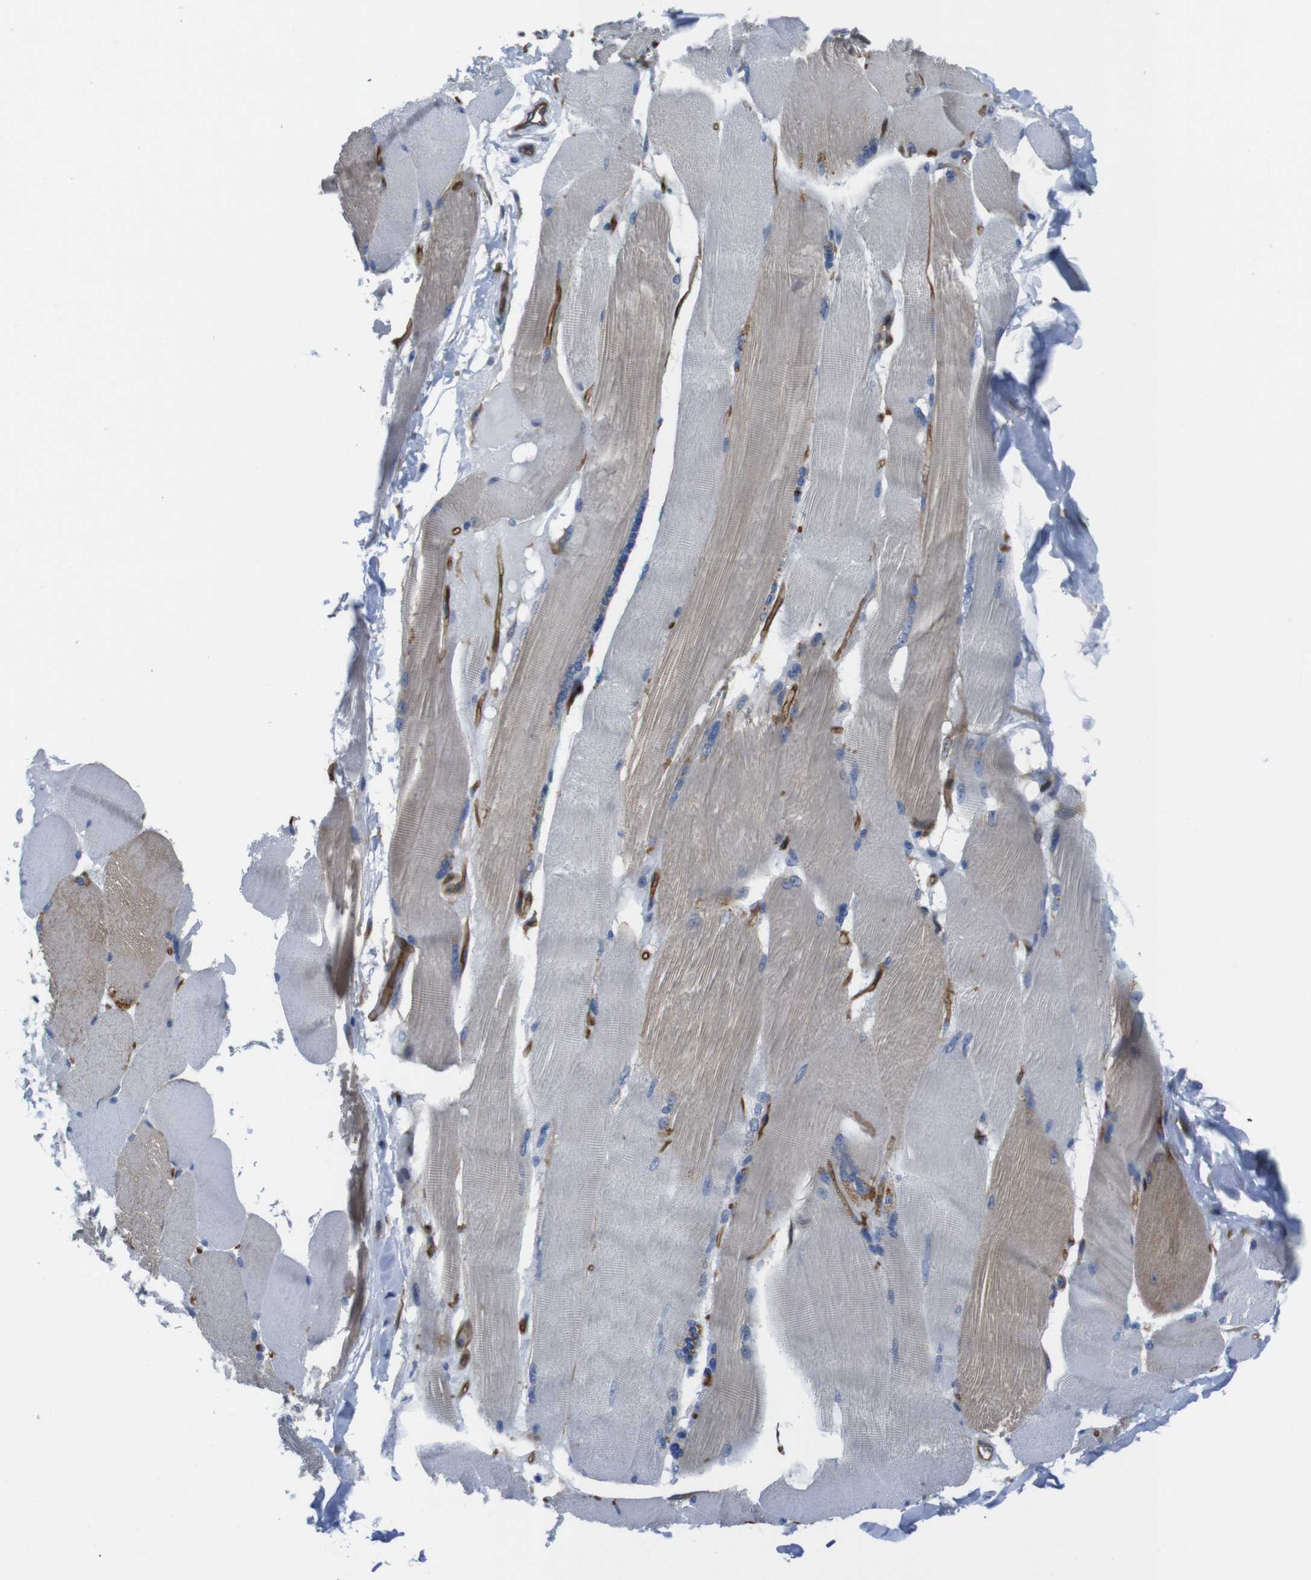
{"staining": {"intensity": "weak", "quantity": "25%-75%", "location": "cytoplasmic/membranous"}, "tissue": "skeletal muscle", "cell_type": "Myocytes", "image_type": "normal", "snomed": [{"axis": "morphology", "description": "Normal tissue, NOS"}, {"axis": "topography", "description": "Skin"}, {"axis": "topography", "description": "Skeletal muscle"}], "caption": "A high-resolution histopathology image shows IHC staining of unremarkable skeletal muscle, which reveals weak cytoplasmic/membranous staining in about 25%-75% of myocytes.", "gene": "HSPA12B", "patient": {"sex": "male", "age": 83}}